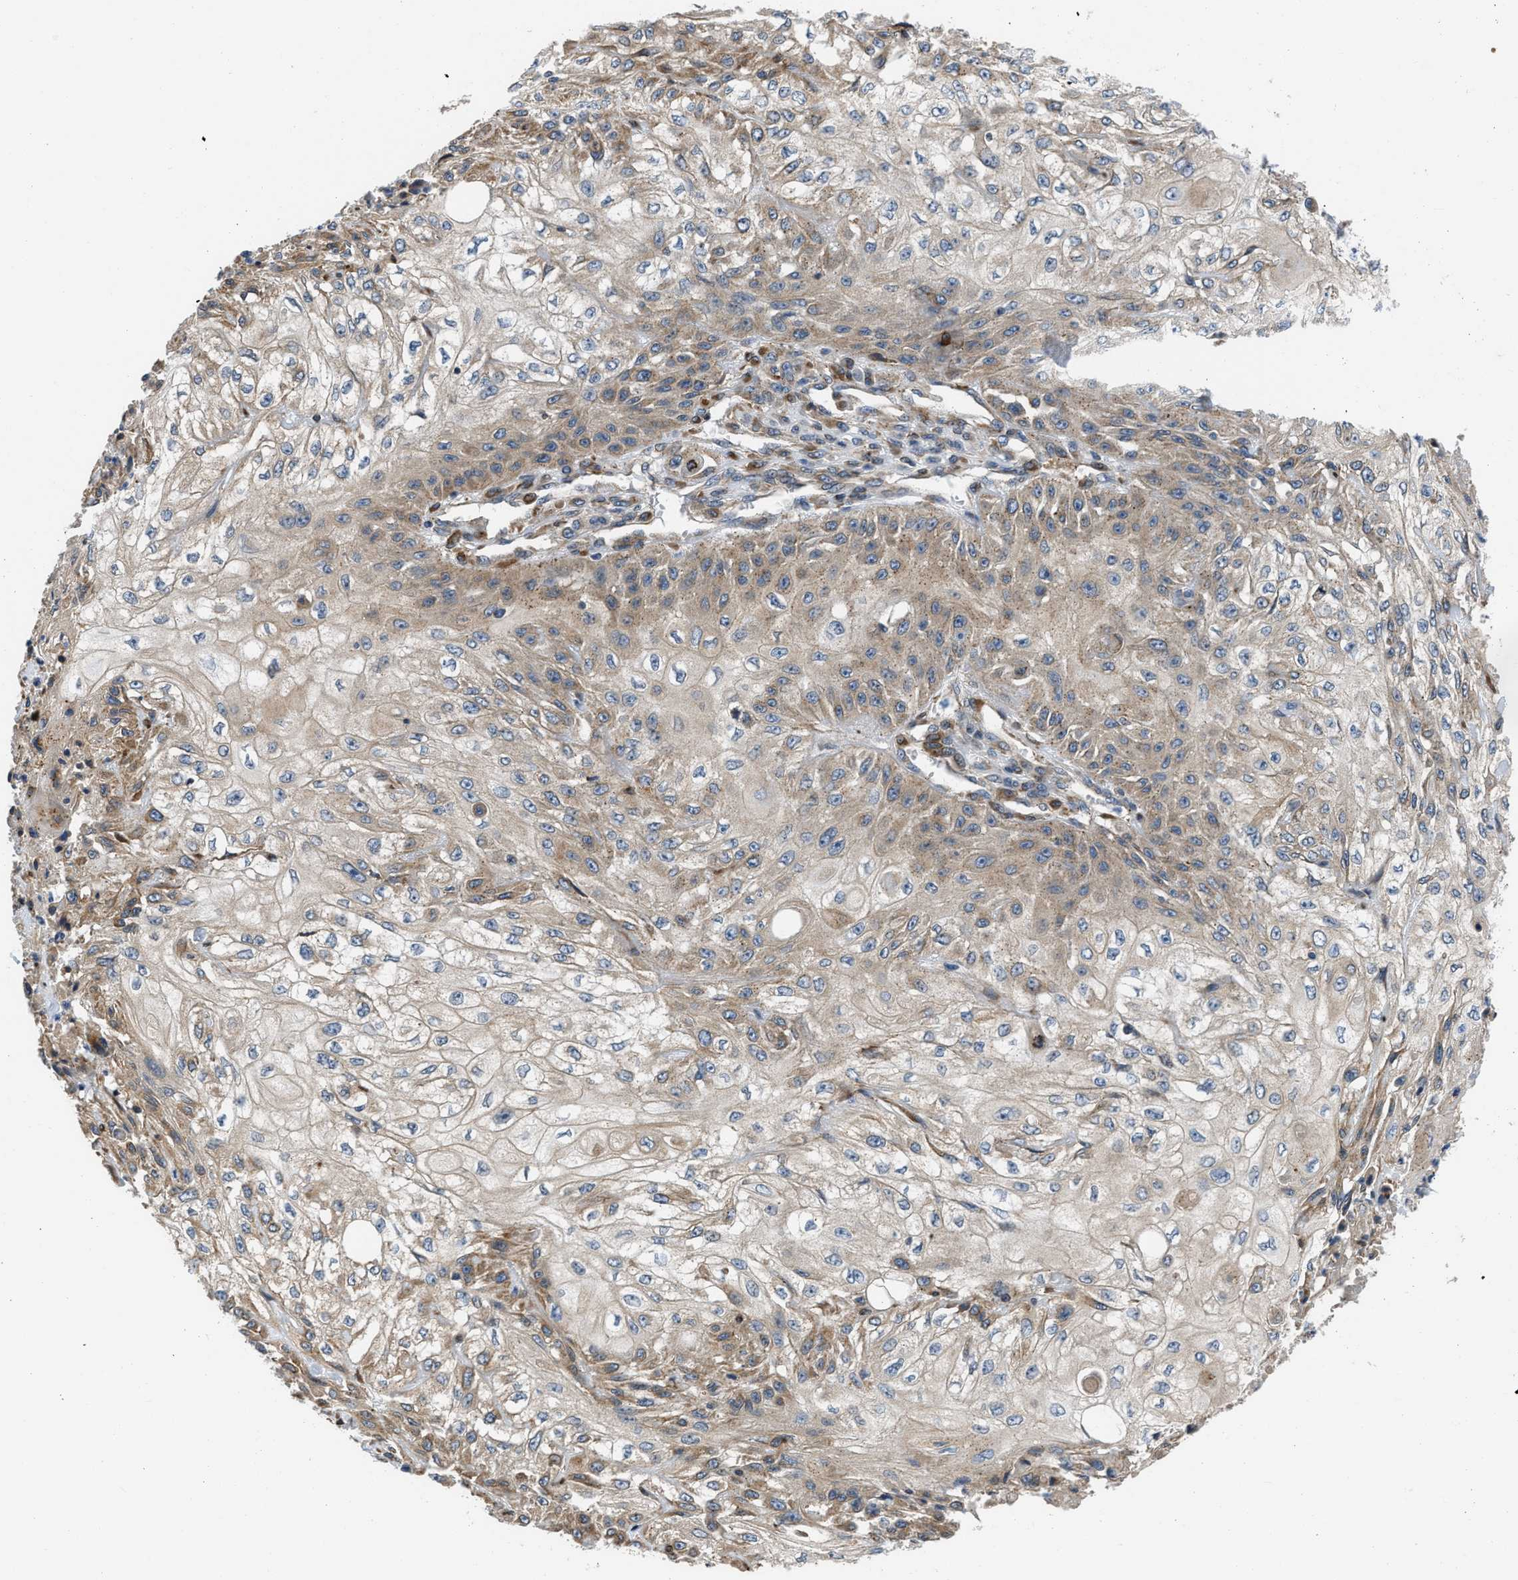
{"staining": {"intensity": "moderate", "quantity": ">75%", "location": "cytoplasmic/membranous"}, "tissue": "skin cancer", "cell_type": "Tumor cells", "image_type": "cancer", "snomed": [{"axis": "morphology", "description": "Squamous cell carcinoma, NOS"}, {"axis": "morphology", "description": "Squamous cell carcinoma, metastatic, NOS"}, {"axis": "topography", "description": "Skin"}, {"axis": "topography", "description": "Lymph node"}], "caption": "Immunohistochemistry (IHC) of skin cancer (squamous cell carcinoma) exhibits medium levels of moderate cytoplasmic/membranous positivity in about >75% of tumor cells.", "gene": "ARL6IP5", "patient": {"sex": "male", "age": 75}}